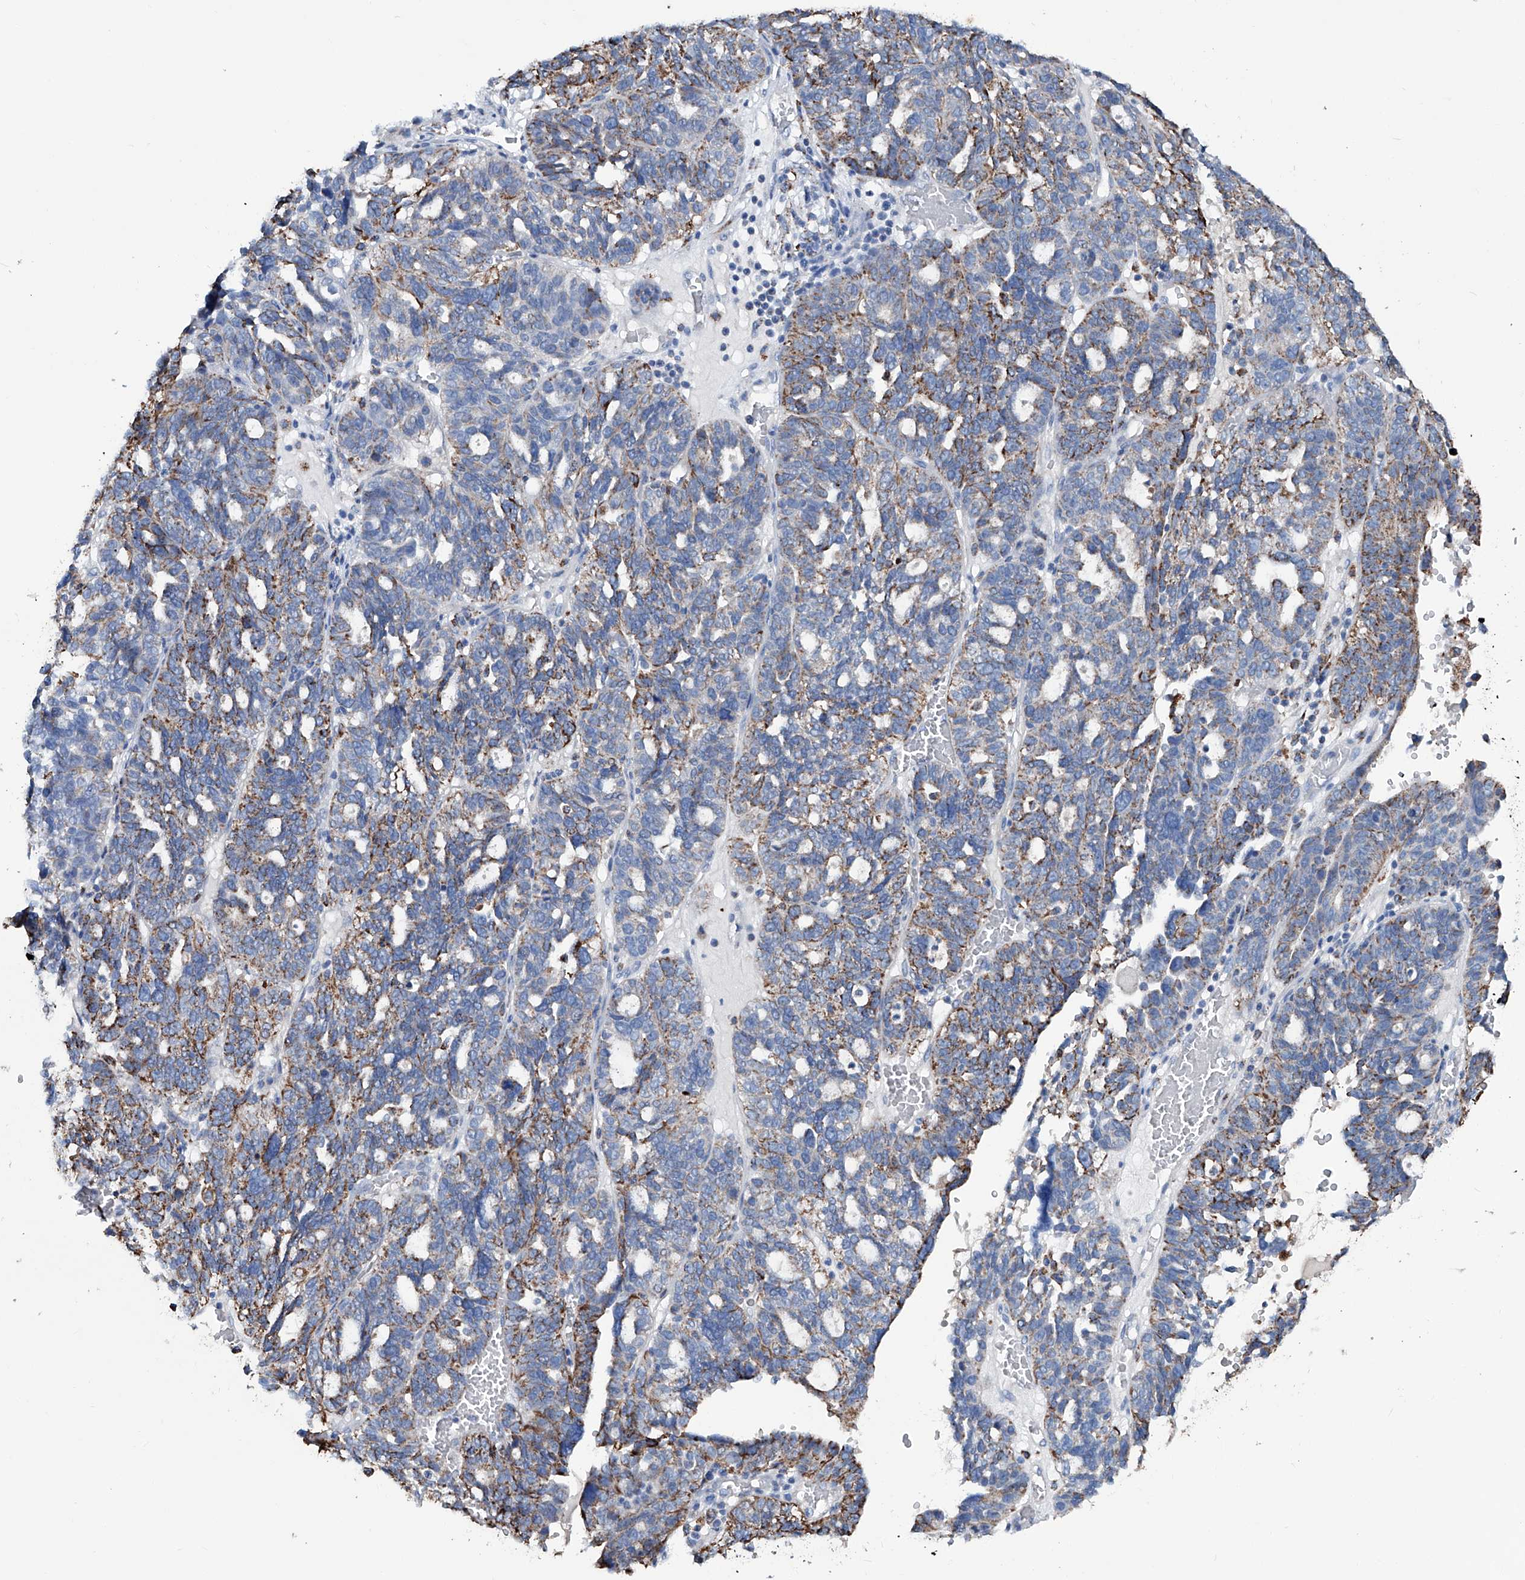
{"staining": {"intensity": "moderate", "quantity": "25%-75%", "location": "cytoplasmic/membranous"}, "tissue": "ovarian cancer", "cell_type": "Tumor cells", "image_type": "cancer", "snomed": [{"axis": "morphology", "description": "Cystadenocarcinoma, serous, NOS"}, {"axis": "topography", "description": "Ovary"}], "caption": "Immunohistochemistry (IHC) of human ovarian serous cystadenocarcinoma demonstrates medium levels of moderate cytoplasmic/membranous positivity in about 25%-75% of tumor cells.", "gene": "NHS", "patient": {"sex": "female", "age": 59}}